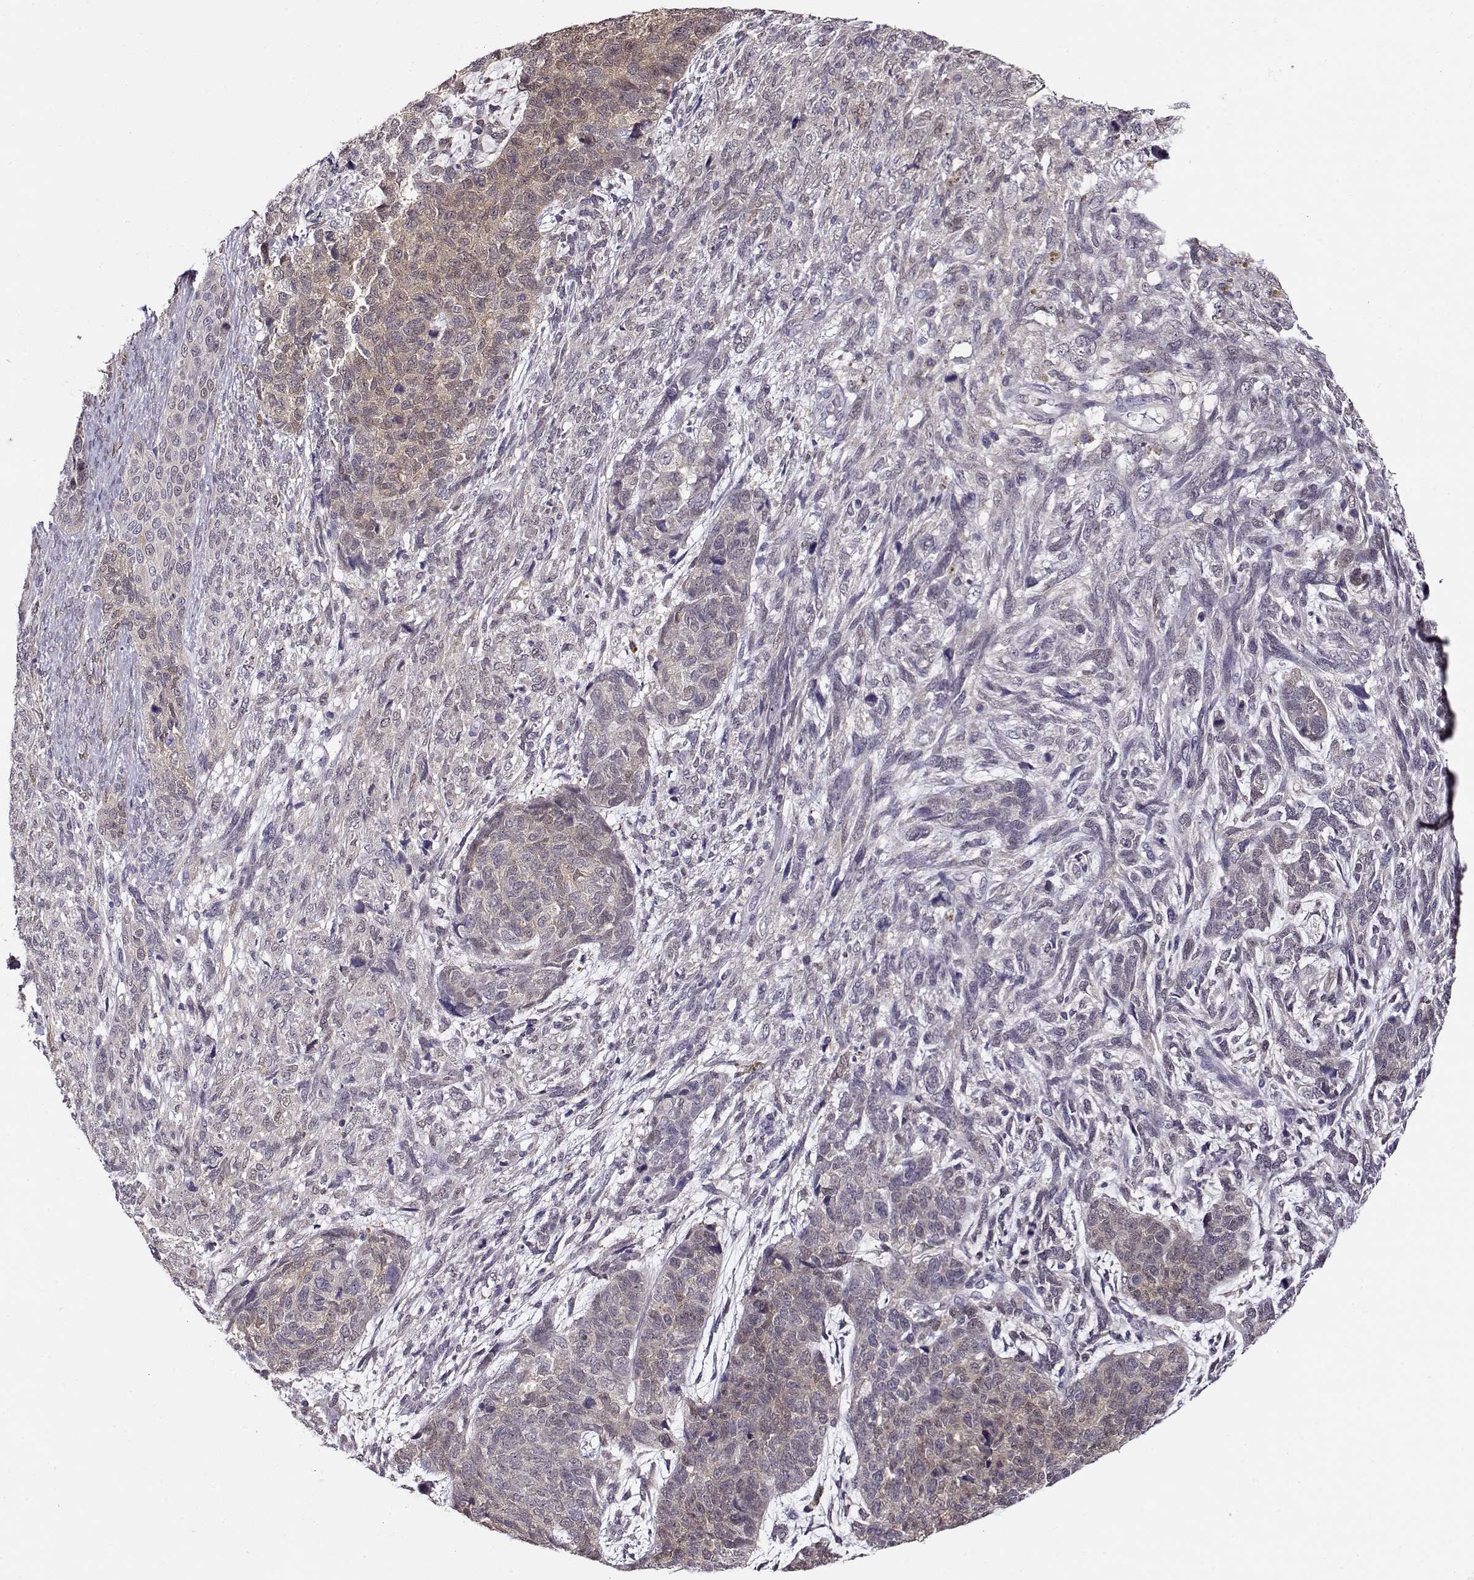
{"staining": {"intensity": "weak", "quantity": "<25%", "location": "cytoplasmic/membranous,nuclear"}, "tissue": "cervical cancer", "cell_type": "Tumor cells", "image_type": "cancer", "snomed": [{"axis": "morphology", "description": "Squamous cell carcinoma, NOS"}, {"axis": "topography", "description": "Cervix"}], "caption": "The histopathology image displays no significant positivity in tumor cells of cervical squamous cell carcinoma.", "gene": "CCR8", "patient": {"sex": "female", "age": 63}}